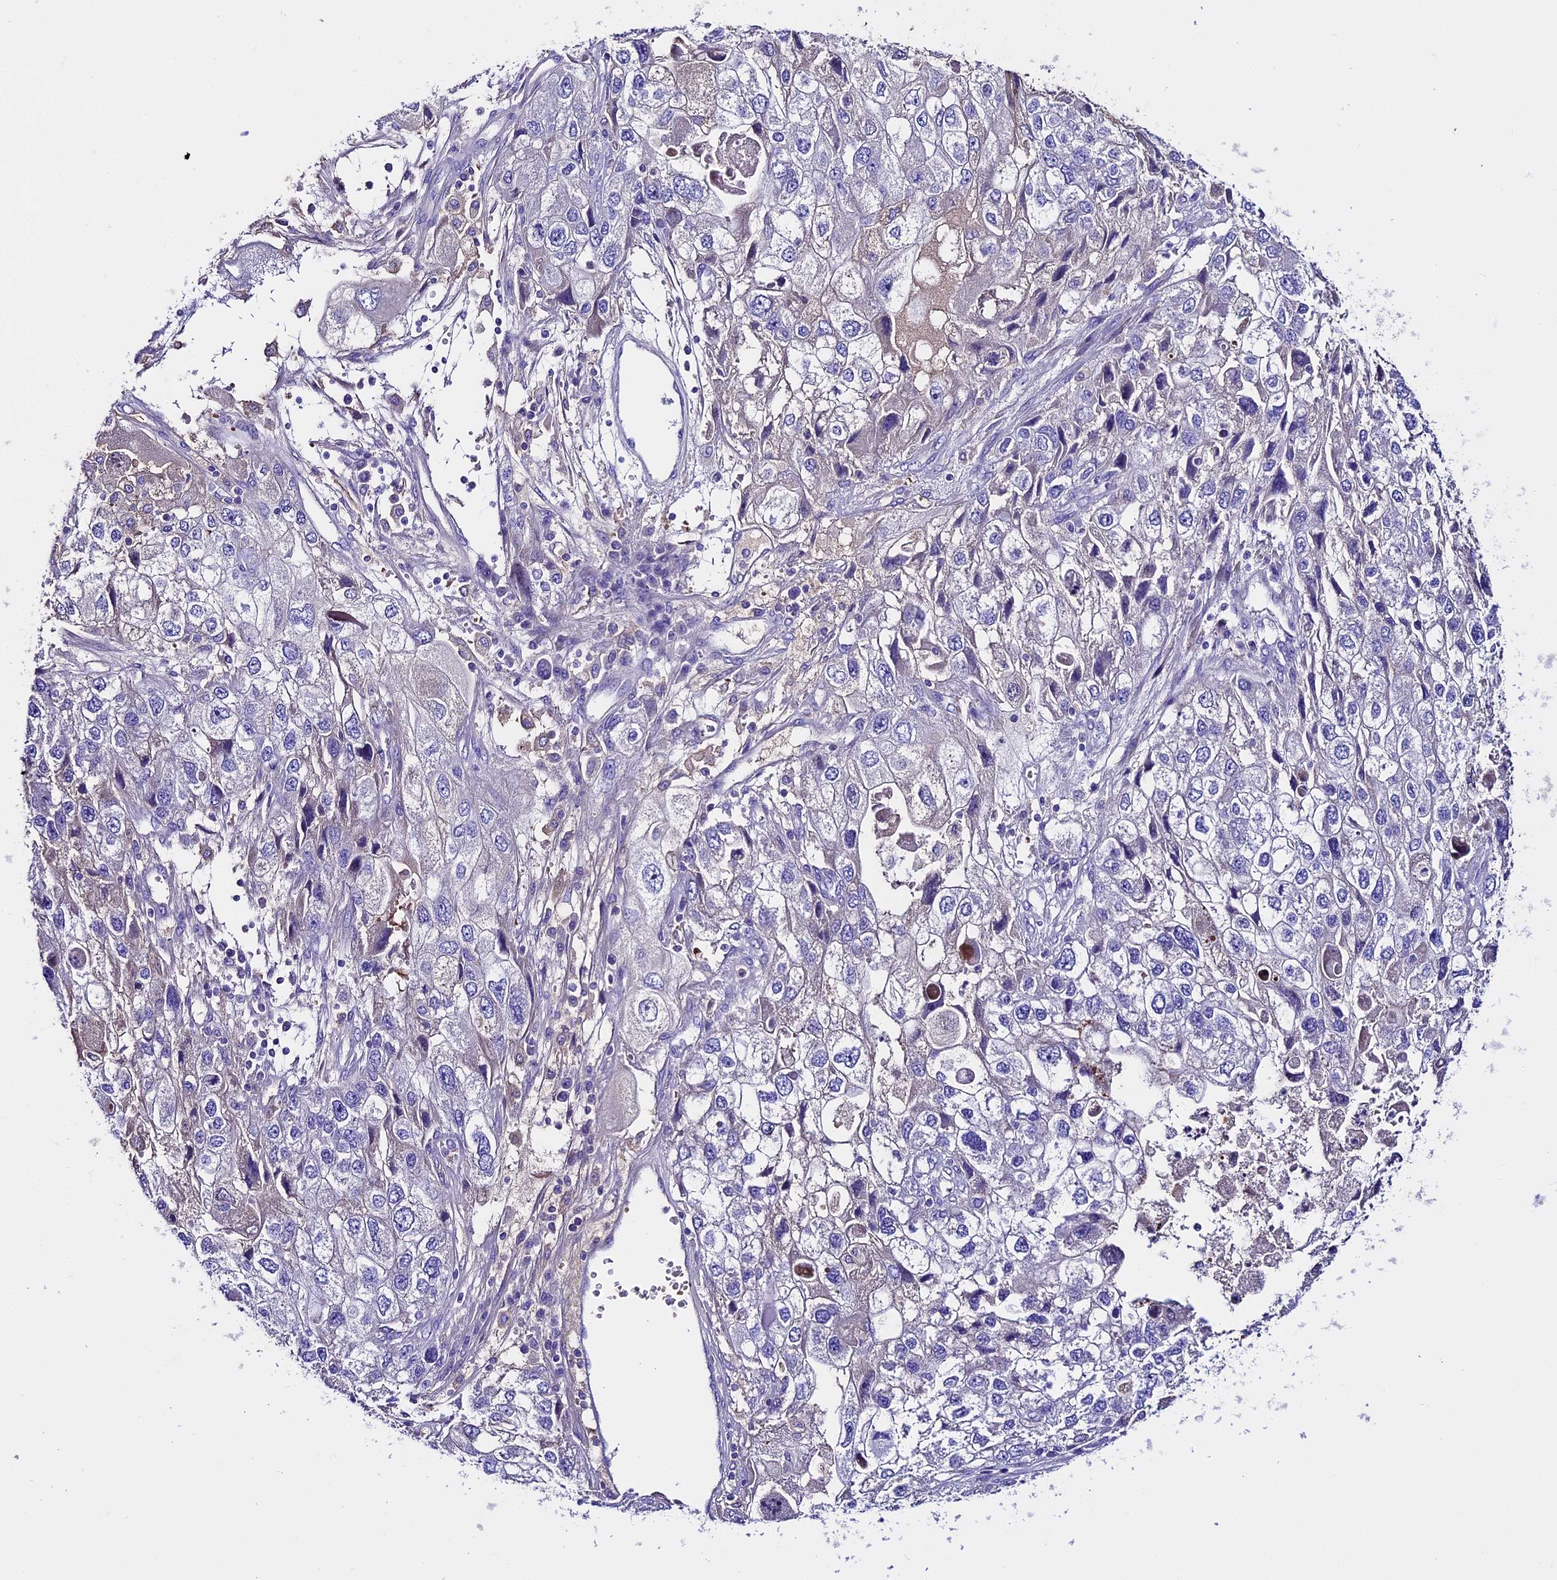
{"staining": {"intensity": "negative", "quantity": "none", "location": "none"}, "tissue": "endometrial cancer", "cell_type": "Tumor cells", "image_type": "cancer", "snomed": [{"axis": "morphology", "description": "Adenocarcinoma, NOS"}, {"axis": "topography", "description": "Endometrium"}], "caption": "Immunohistochemistry micrograph of adenocarcinoma (endometrial) stained for a protein (brown), which displays no expression in tumor cells.", "gene": "TCP11L2", "patient": {"sex": "female", "age": 49}}